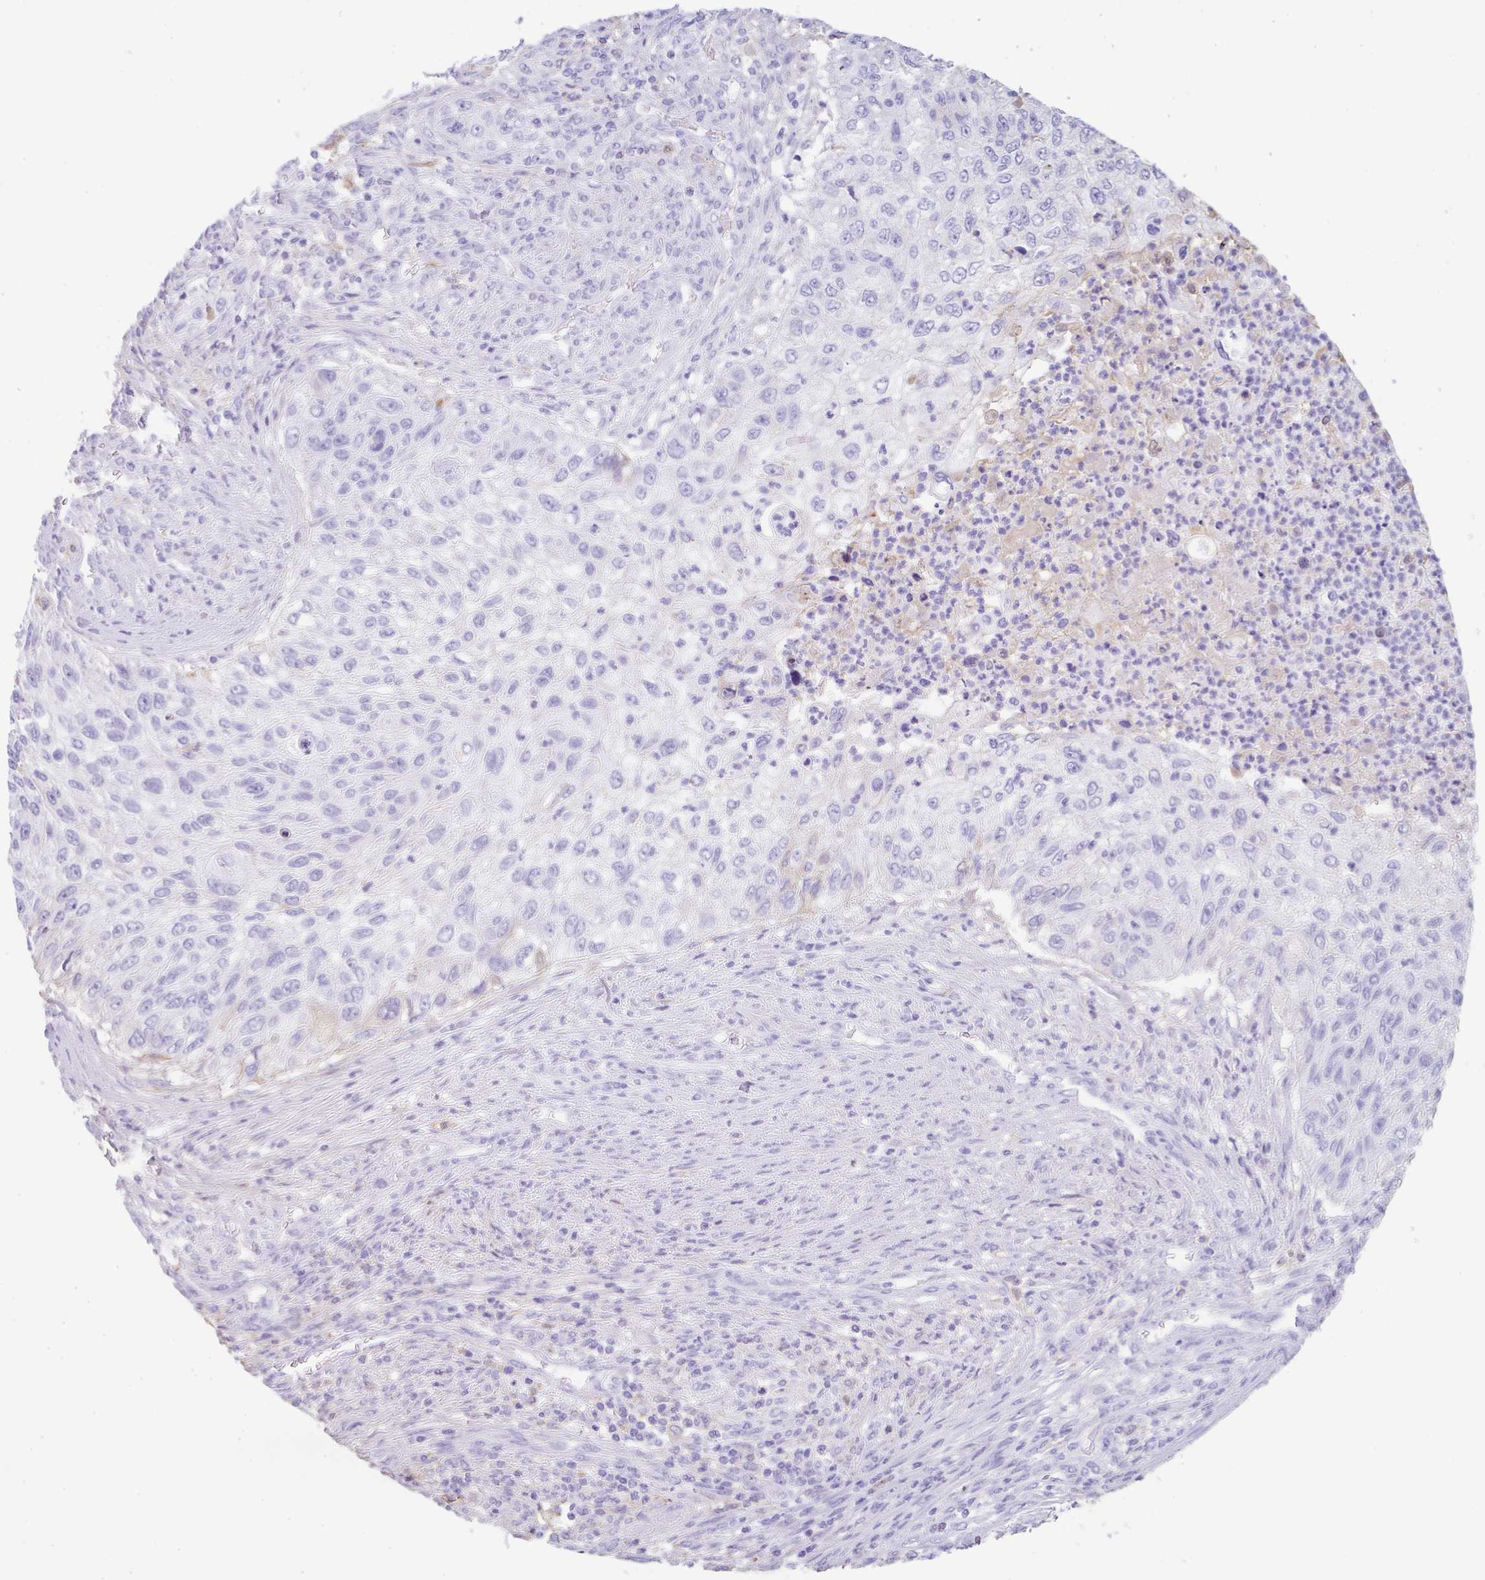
{"staining": {"intensity": "negative", "quantity": "none", "location": "none"}, "tissue": "urothelial cancer", "cell_type": "Tumor cells", "image_type": "cancer", "snomed": [{"axis": "morphology", "description": "Urothelial carcinoma, High grade"}, {"axis": "topography", "description": "Urinary bladder"}], "caption": "Immunohistochemistry (IHC) of human urothelial cancer shows no expression in tumor cells.", "gene": "HOXC12", "patient": {"sex": "female", "age": 60}}